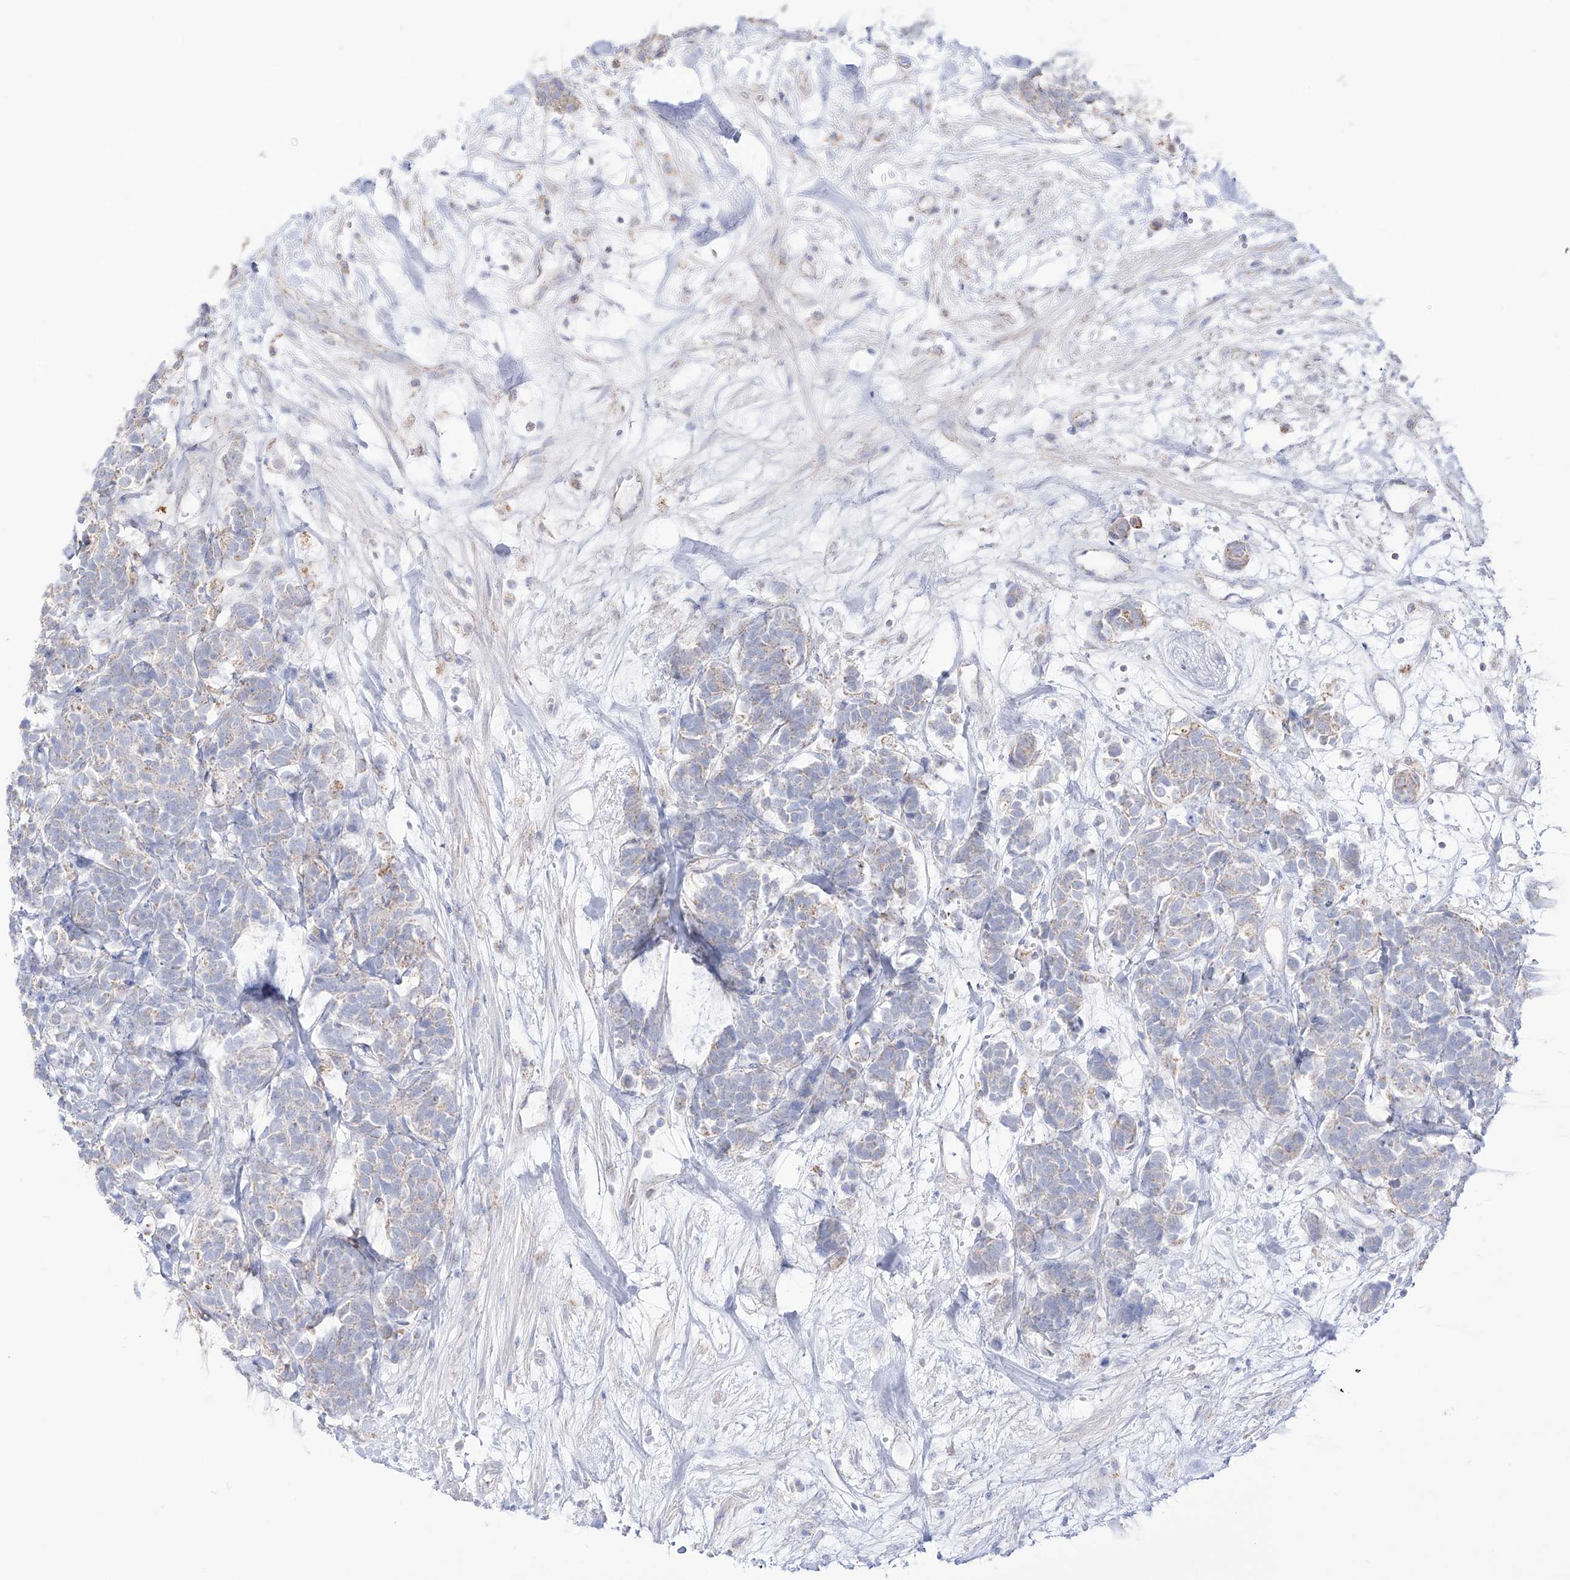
{"staining": {"intensity": "negative", "quantity": "none", "location": "none"}, "tissue": "carcinoid", "cell_type": "Tumor cells", "image_type": "cancer", "snomed": [{"axis": "morphology", "description": "Carcinoma, NOS"}, {"axis": "morphology", "description": "Carcinoid, malignant, NOS"}, {"axis": "topography", "description": "Urinary bladder"}], "caption": "Immunohistochemical staining of human carcinoid displays no significant staining in tumor cells.", "gene": "RCHY1", "patient": {"sex": "male", "age": 57}}